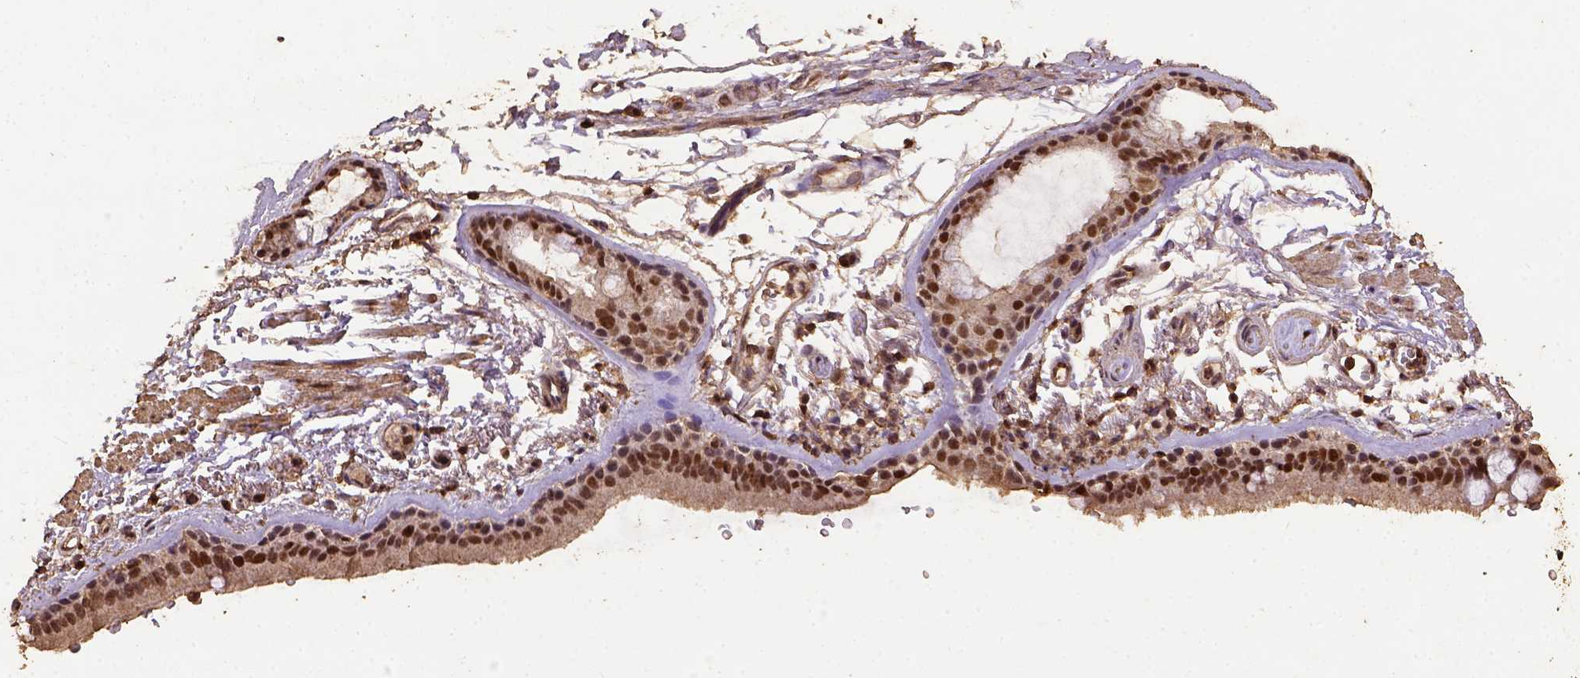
{"staining": {"intensity": "strong", "quantity": ">75%", "location": "nuclear"}, "tissue": "bronchus", "cell_type": "Respiratory epithelial cells", "image_type": "normal", "snomed": [{"axis": "morphology", "description": "Normal tissue, NOS"}, {"axis": "topography", "description": "Lymph node"}, {"axis": "topography", "description": "Bronchus"}], "caption": "Immunohistochemistry (IHC) photomicrograph of normal bronchus stained for a protein (brown), which shows high levels of strong nuclear expression in about >75% of respiratory epithelial cells.", "gene": "NACC1", "patient": {"sex": "female", "age": 70}}